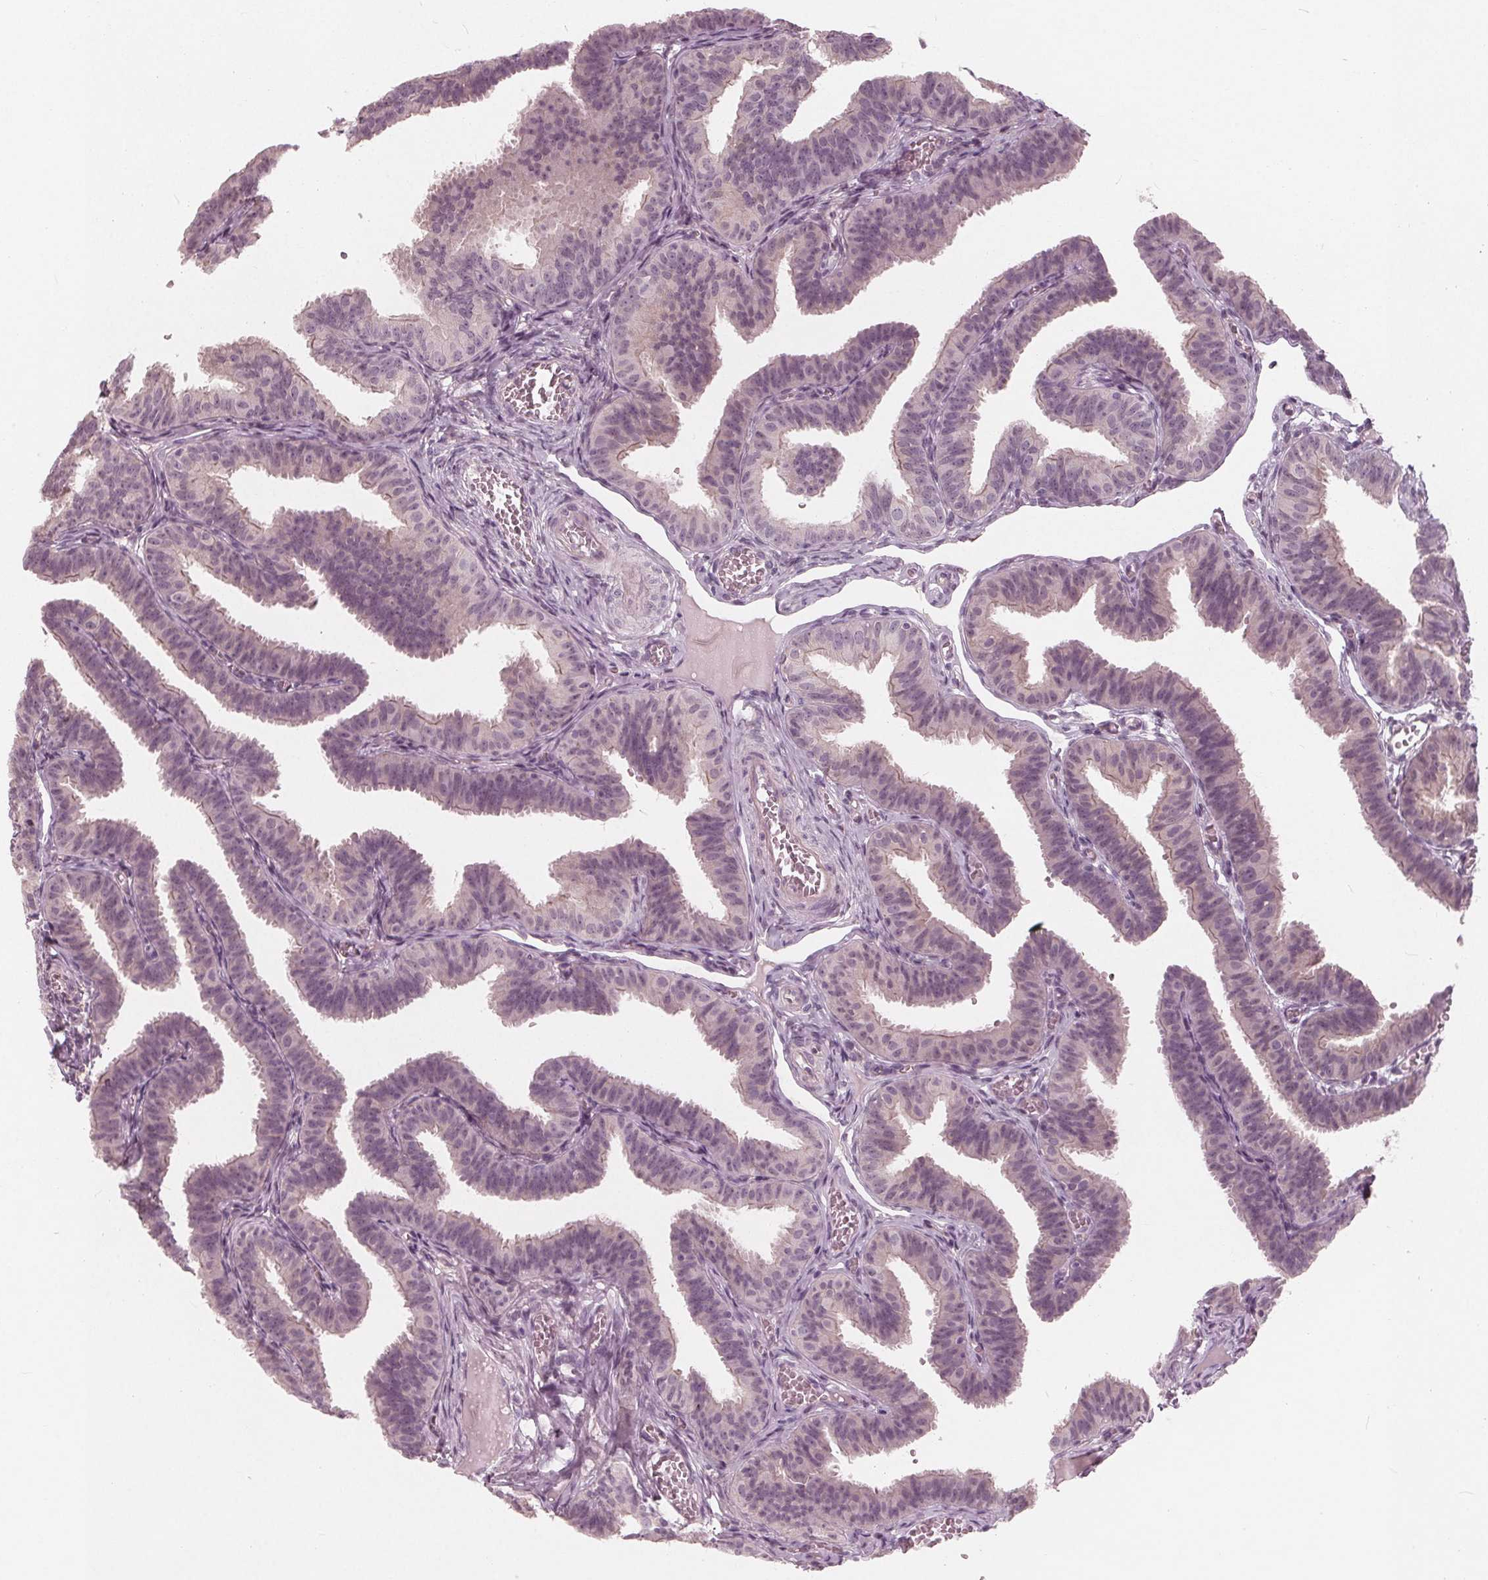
{"staining": {"intensity": "negative", "quantity": "none", "location": "none"}, "tissue": "fallopian tube", "cell_type": "Glandular cells", "image_type": "normal", "snomed": [{"axis": "morphology", "description": "Normal tissue, NOS"}, {"axis": "topography", "description": "Fallopian tube"}], "caption": "This is an immunohistochemistry (IHC) image of normal human fallopian tube. There is no positivity in glandular cells.", "gene": "SAT2", "patient": {"sex": "female", "age": 25}}